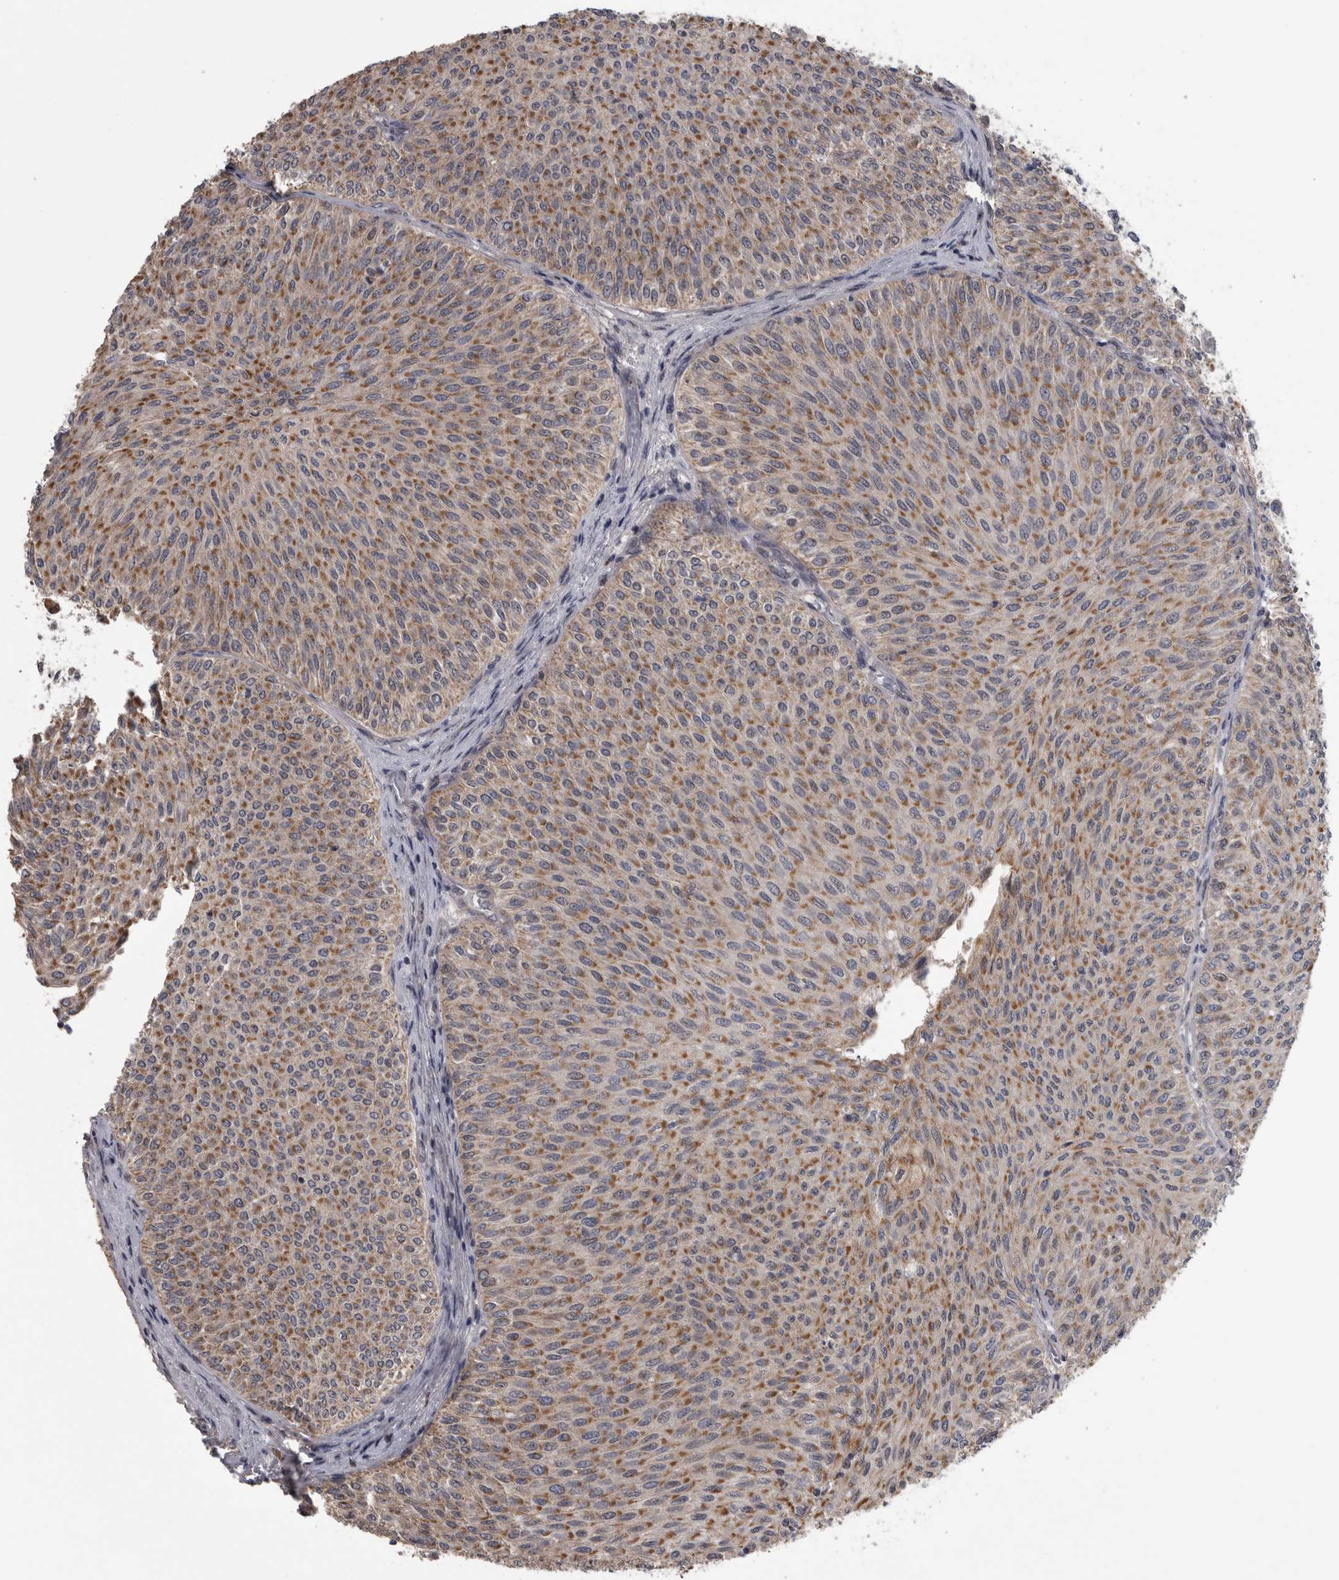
{"staining": {"intensity": "moderate", "quantity": ">75%", "location": "cytoplasmic/membranous"}, "tissue": "urothelial cancer", "cell_type": "Tumor cells", "image_type": "cancer", "snomed": [{"axis": "morphology", "description": "Urothelial carcinoma, Low grade"}, {"axis": "topography", "description": "Urinary bladder"}], "caption": "Immunohistochemistry (IHC) (DAB (3,3'-diaminobenzidine)) staining of urothelial cancer shows moderate cytoplasmic/membranous protein staining in about >75% of tumor cells.", "gene": "DBT", "patient": {"sex": "male", "age": 78}}